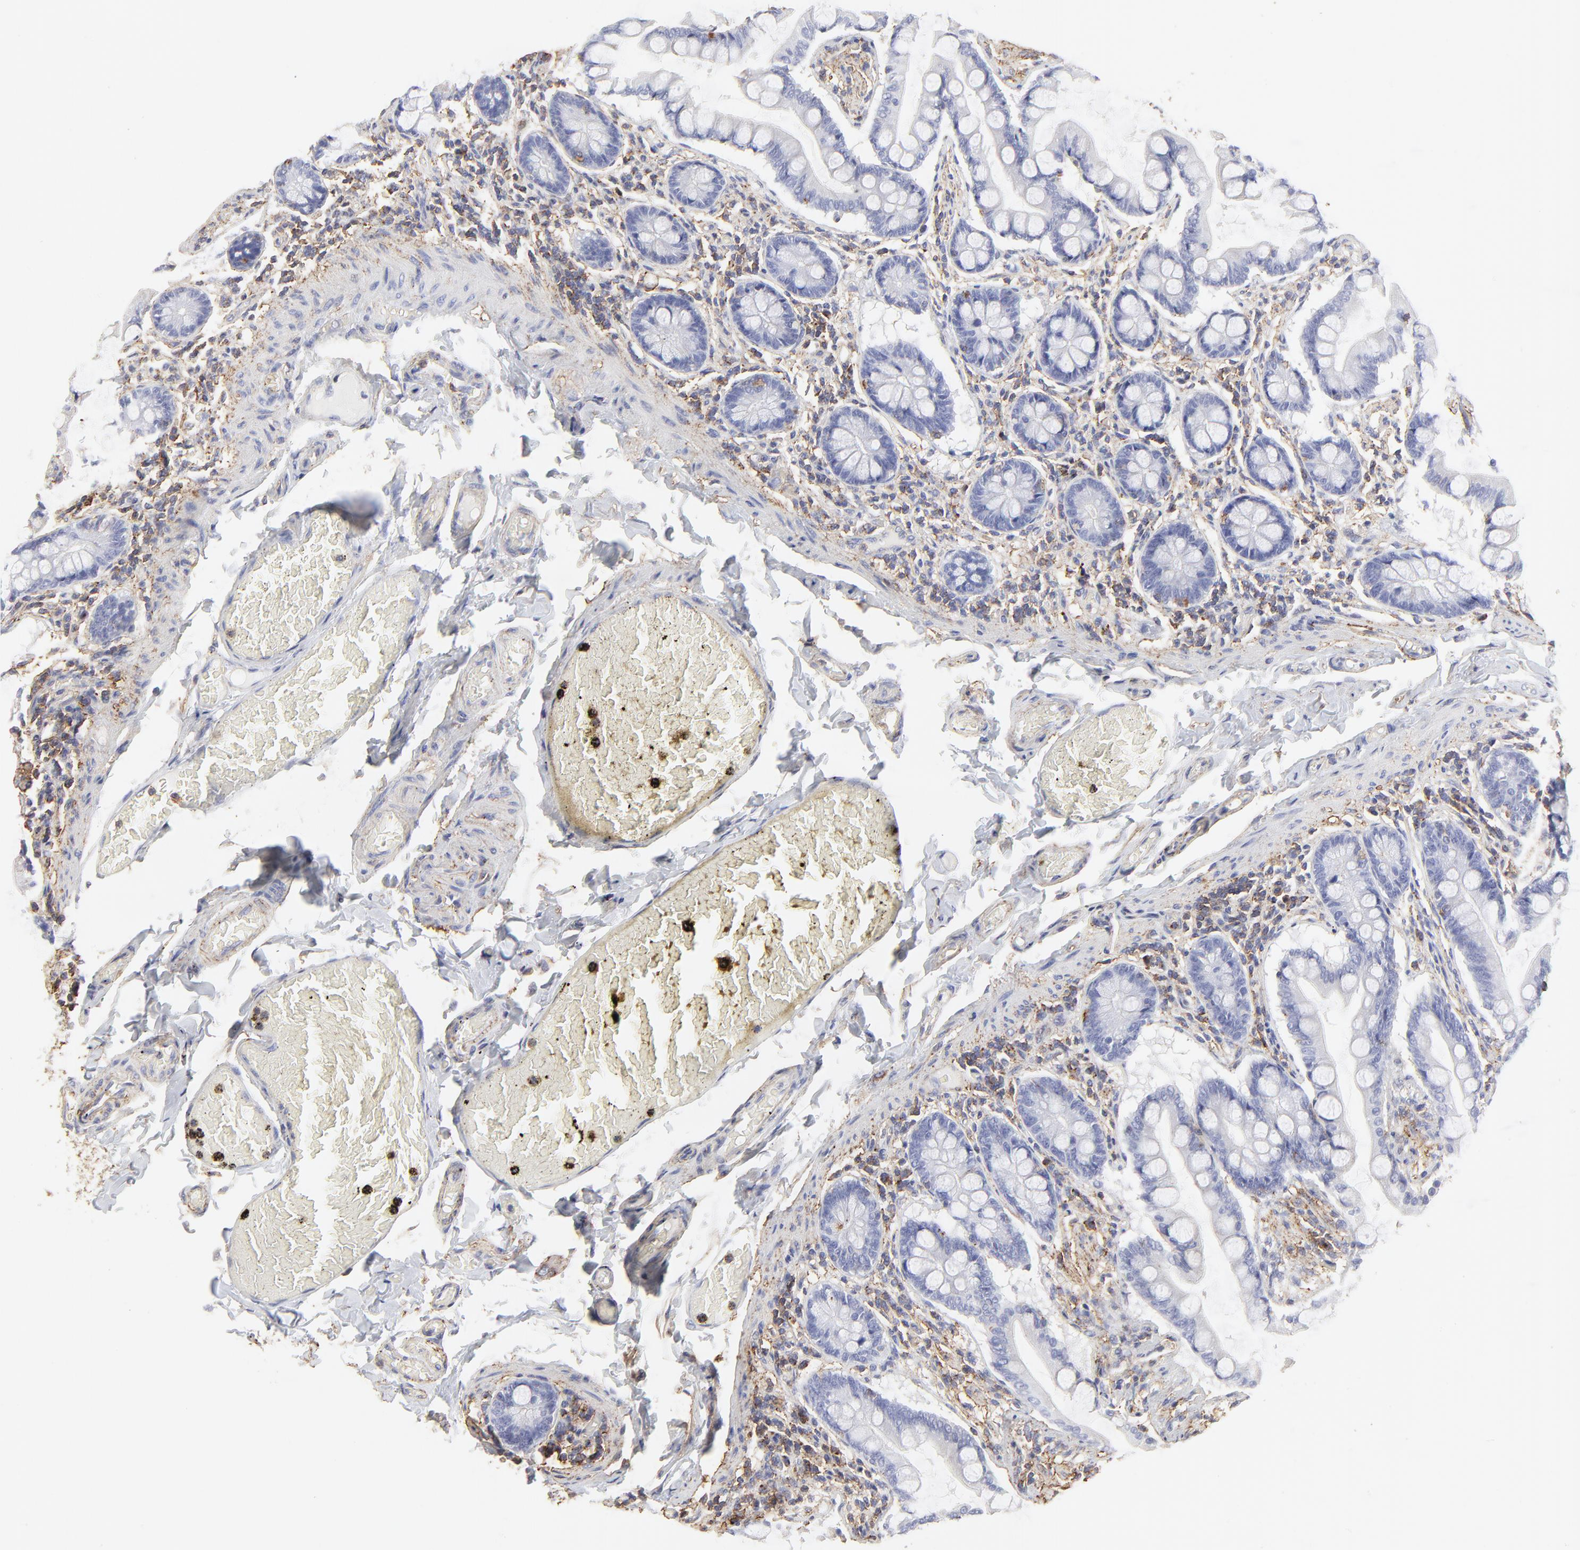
{"staining": {"intensity": "negative", "quantity": "none", "location": "none"}, "tissue": "small intestine", "cell_type": "Glandular cells", "image_type": "normal", "snomed": [{"axis": "morphology", "description": "Normal tissue, NOS"}, {"axis": "topography", "description": "Small intestine"}], "caption": "Protein analysis of normal small intestine exhibits no significant expression in glandular cells.", "gene": "ANXA6", "patient": {"sex": "male", "age": 41}}